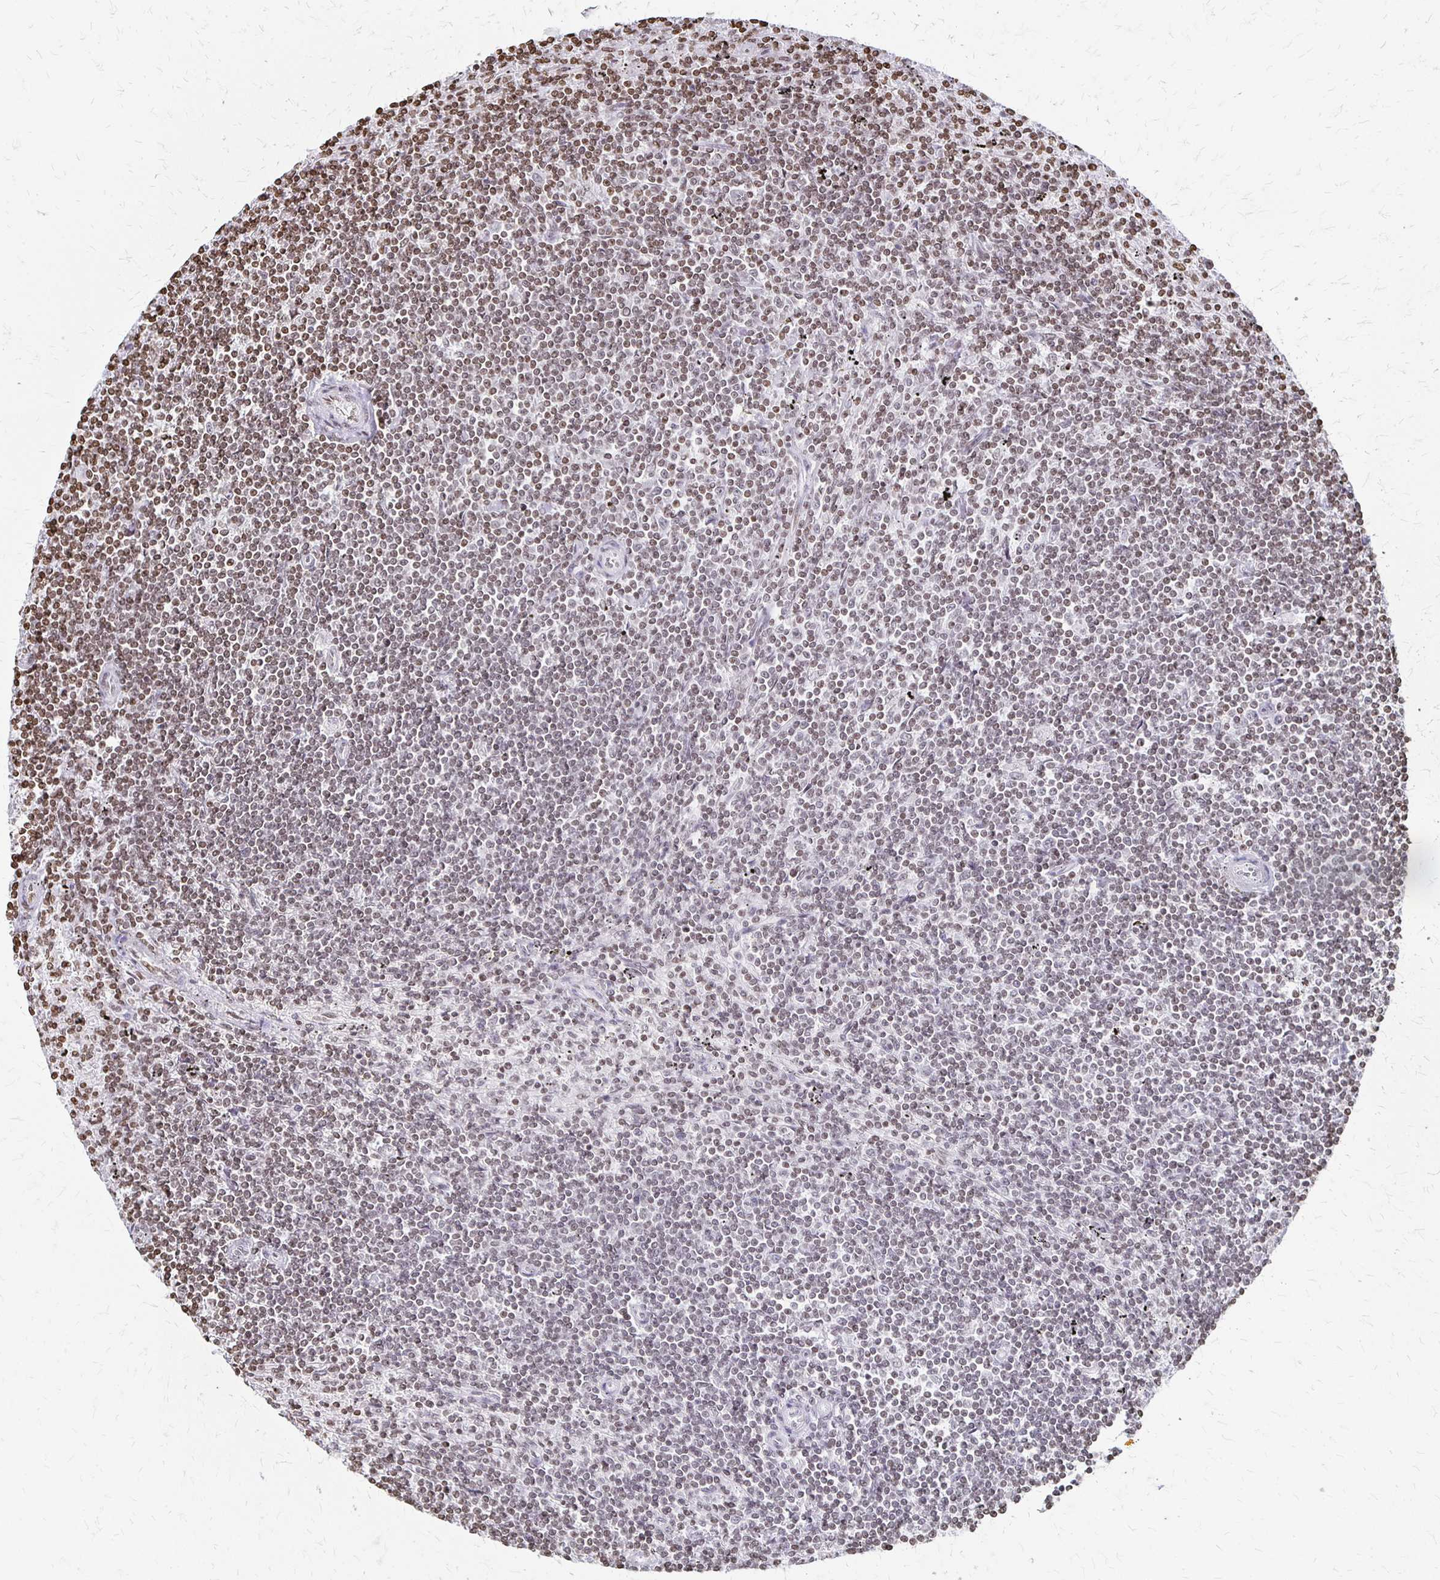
{"staining": {"intensity": "weak", "quantity": ">75%", "location": "nuclear"}, "tissue": "lymphoma", "cell_type": "Tumor cells", "image_type": "cancer", "snomed": [{"axis": "morphology", "description": "Malignant lymphoma, non-Hodgkin's type, Low grade"}, {"axis": "topography", "description": "Spleen"}], "caption": "DAB immunohistochemical staining of human malignant lymphoma, non-Hodgkin's type (low-grade) displays weak nuclear protein staining in about >75% of tumor cells.", "gene": "ZNF280C", "patient": {"sex": "male", "age": 76}}